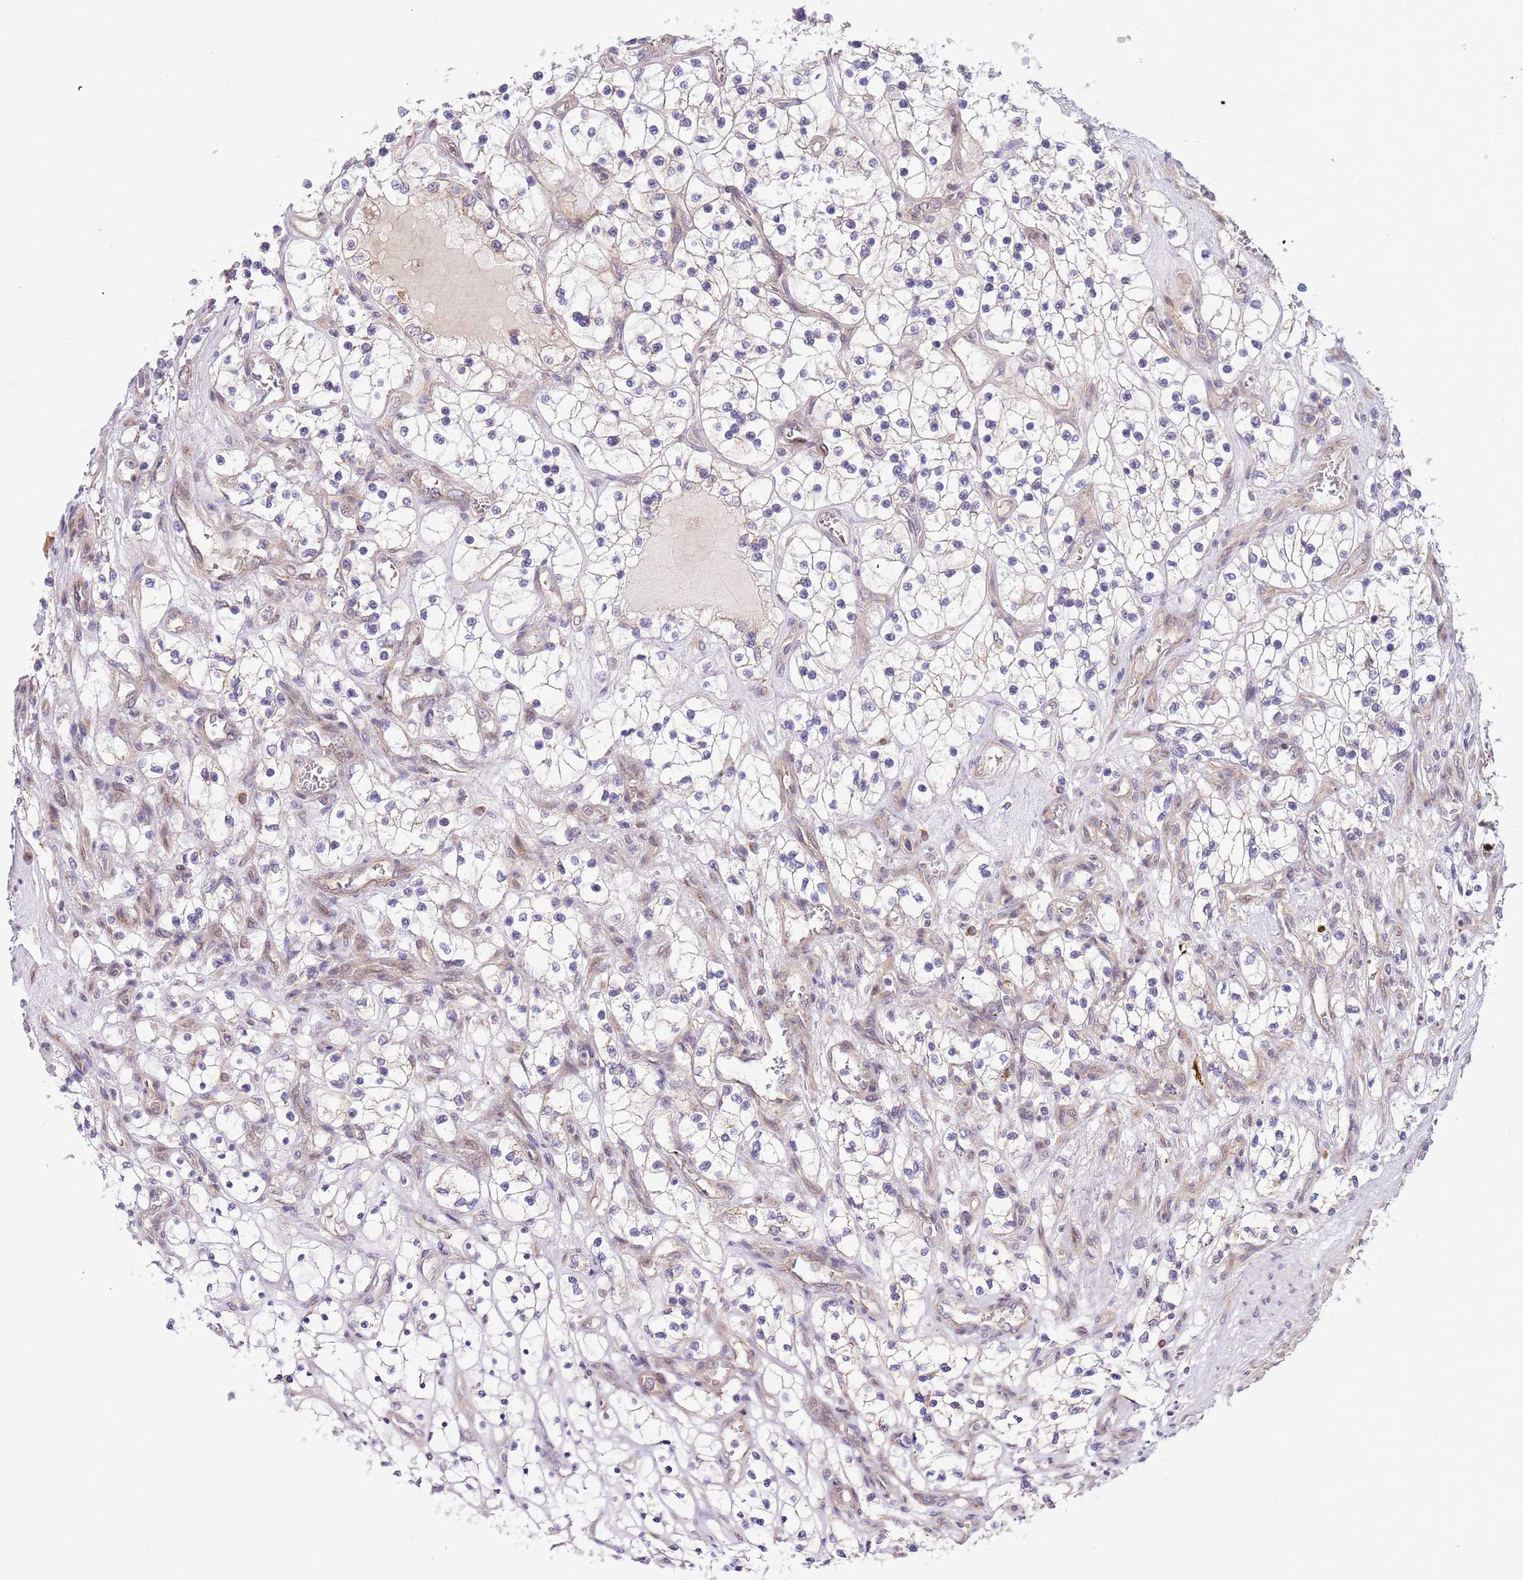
{"staining": {"intensity": "negative", "quantity": "none", "location": "none"}, "tissue": "renal cancer", "cell_type": "Tumor cells", "image_type": "cancer", "snomed": [{"axis": "morphology", "description": "Adenocarcinoma, NOS"}, {"axis": "topography", "description": "Kidney"}], "caption": "High power microscopy image of an immunohistochemistry (IHC) micrograph of renal cancer, revealing no significant positivity in tumor cells.", "gene": "HAUS3", "patient": {"sex": "female", "age": 69}}